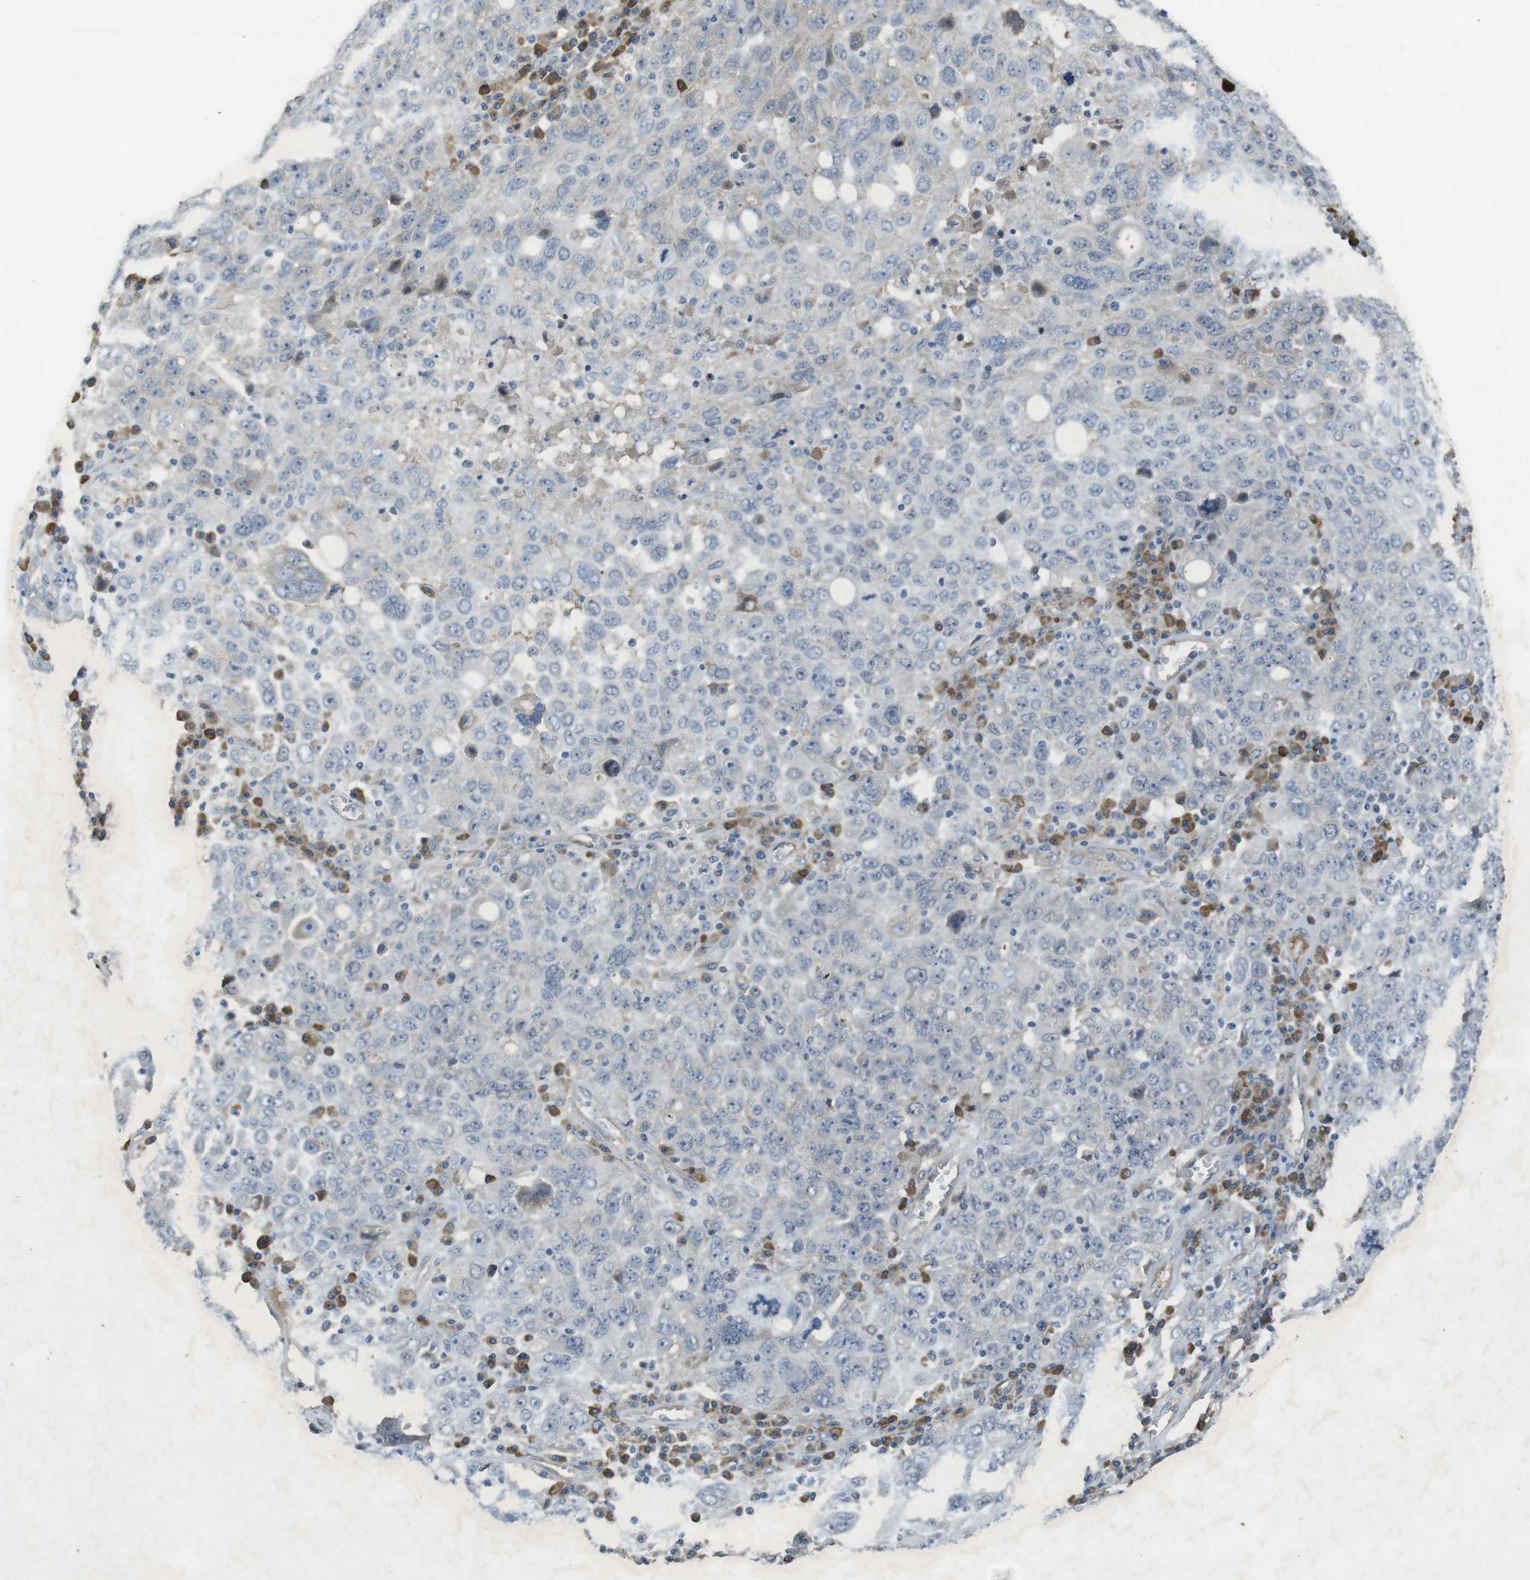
{"staining": {"intensity": "negative", "quantity": "none", "location": "none"}, "tissue": "ovarian cancer", "cell_type": "Tumor cells", "image_type": "cancer", "snomed": [{"axis": "morphology", "description": "Carcinoma, endometroid"}, {"axis": "topography", "description": "Ovary"}], "caption": "The IHC micrograph has no significant positivity in tumor cells of ovarian endometroid carcinoma tissue.", "gene": "FLCN", "patient": {"sex": "female", "age": 62}}